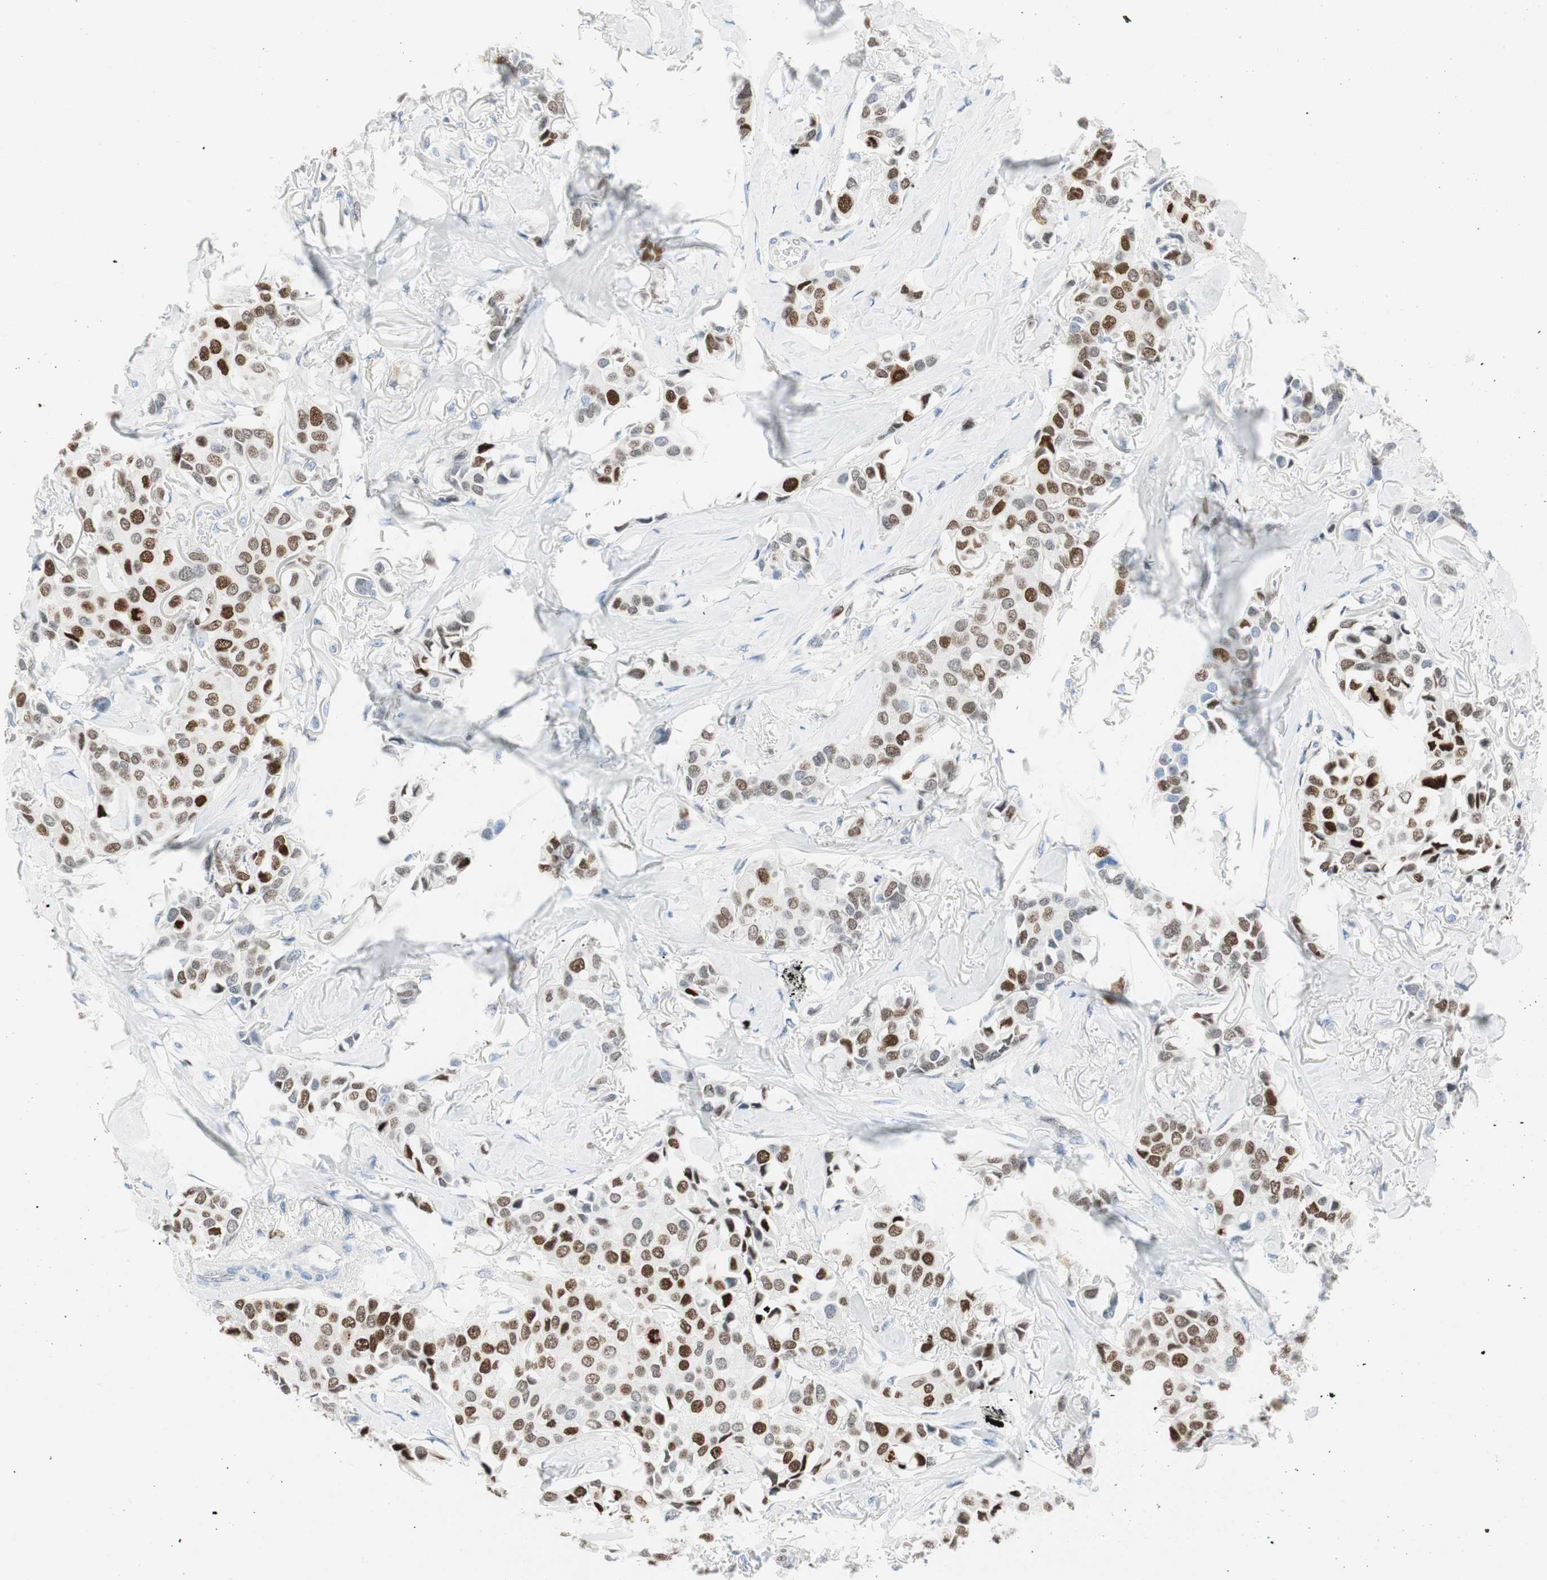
{"staining": {"intensity": "moderate", "quantity": "25%-75%", "location": "nuclear"}, "tissue": "breast cancer", "cell_type": "Tumor cells", "image_type": "cancer", "snomed": [{"axis": "morphology", "description": "Duct carcinoma"}, {"axis": "topography", "description": "Breast"}], "caption": "Intraductal carcinoma (breast) stained for a protein (brown) exhibits moderate nuclear positive expression in approximately 25%-75% of tumor cells.", "gene": "EZH2", "patient": {"sex": "female", "age": 80}}